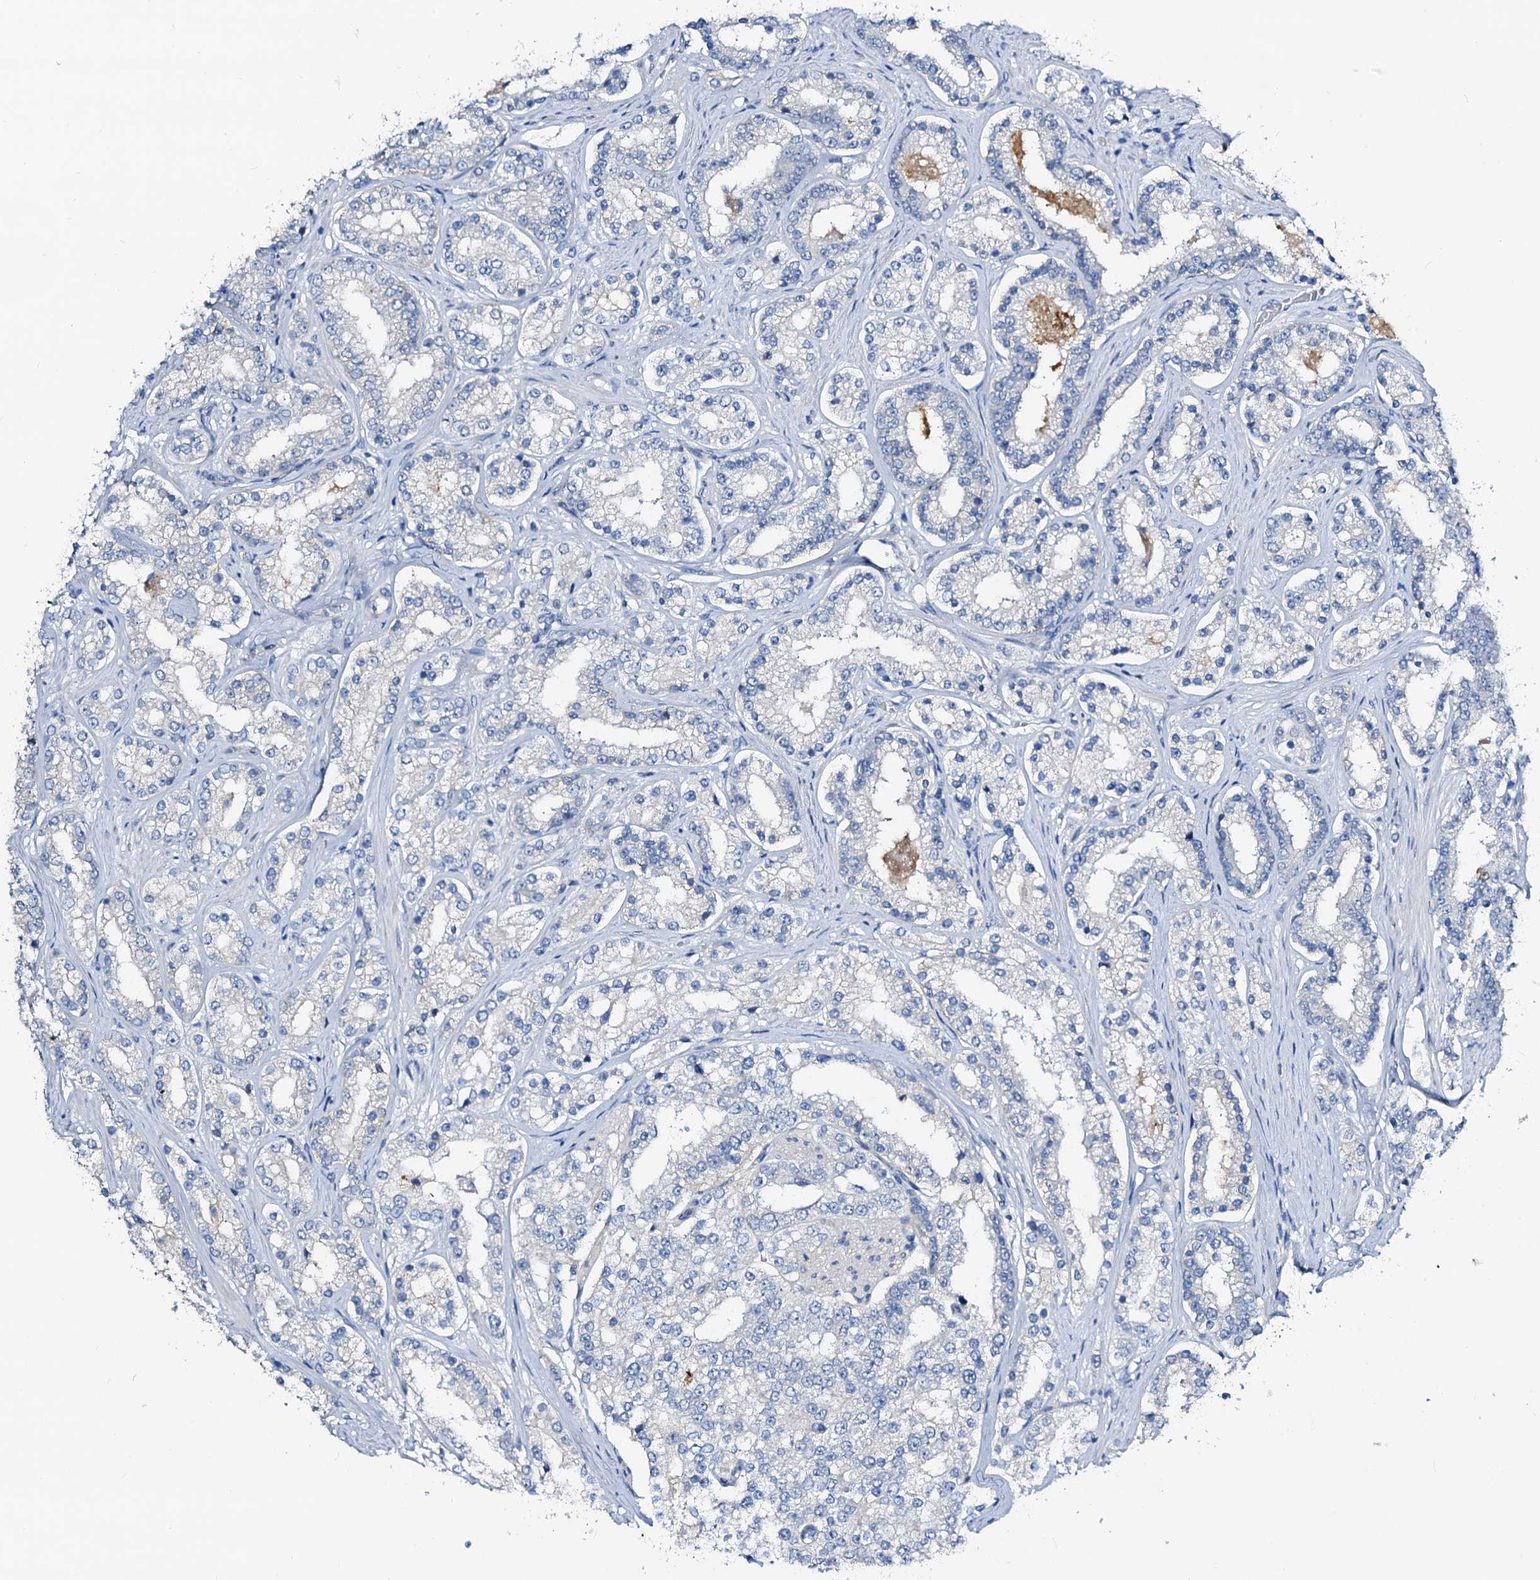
{"staining": {"intensity": "negative", "quantity": "none", "location": "none"}, "tissue": "prostate cancer", "cell_type": "Tumor cells", "image_type": "cancer", "snomed": [{"axis": "morphology", "description": "Normal tissue, NOS"}, {"axis": "morphology", "description": "Adenocarcinoma, High grade"}, {"axis": "topography", "description": "Prostate"}], "caption": "The immunohistochemistry (IHC) micrograph has no significant positivity in tumor cells of prostate cancer (adenocarcinoma (high-grade)) tissue.", "gene": "DYDC2", "patient": {"sex": "male", "age": 83}}